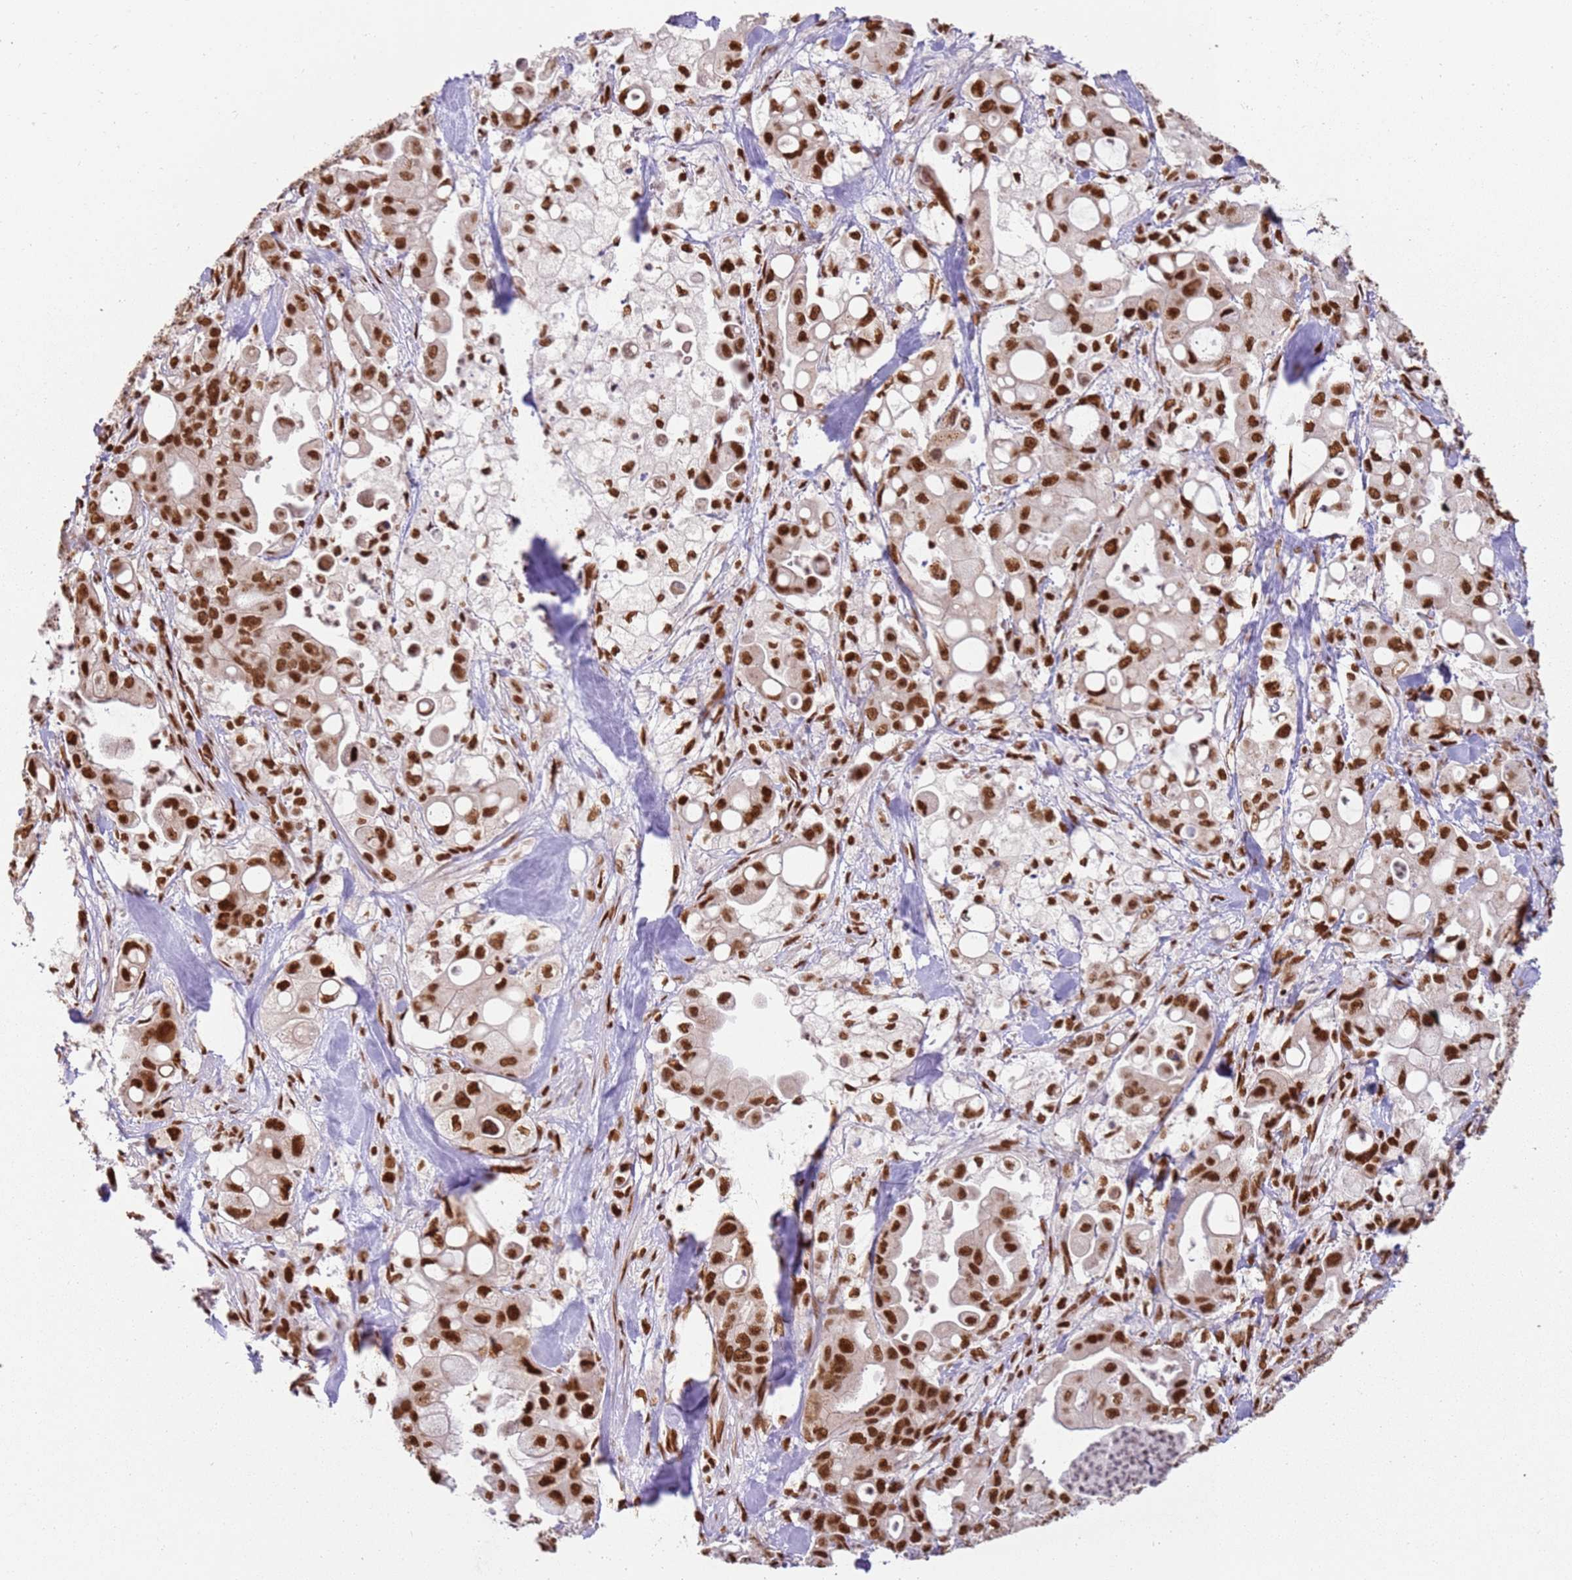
{"staining": {"intensity": "strong", "quantity": ">75%", "location": "nuclear"}, "tissue": "pancreatic cancer", "cell_type": "Tumor cells", "image_type": "cancer", "snomed": [{"axis": "morphology", "description": "Adenocarcinoma, NOS"}, {"axis": "topography", "description": "Pancreas"}], "caption": "Brown immunohistochemical staining in human pancreatic adenocarcinoma exhibits strong nuclear positivity in about >75% of tumor cells.", "gene": "TENT4A", "patient": {"sex": "male", "age": 68}}